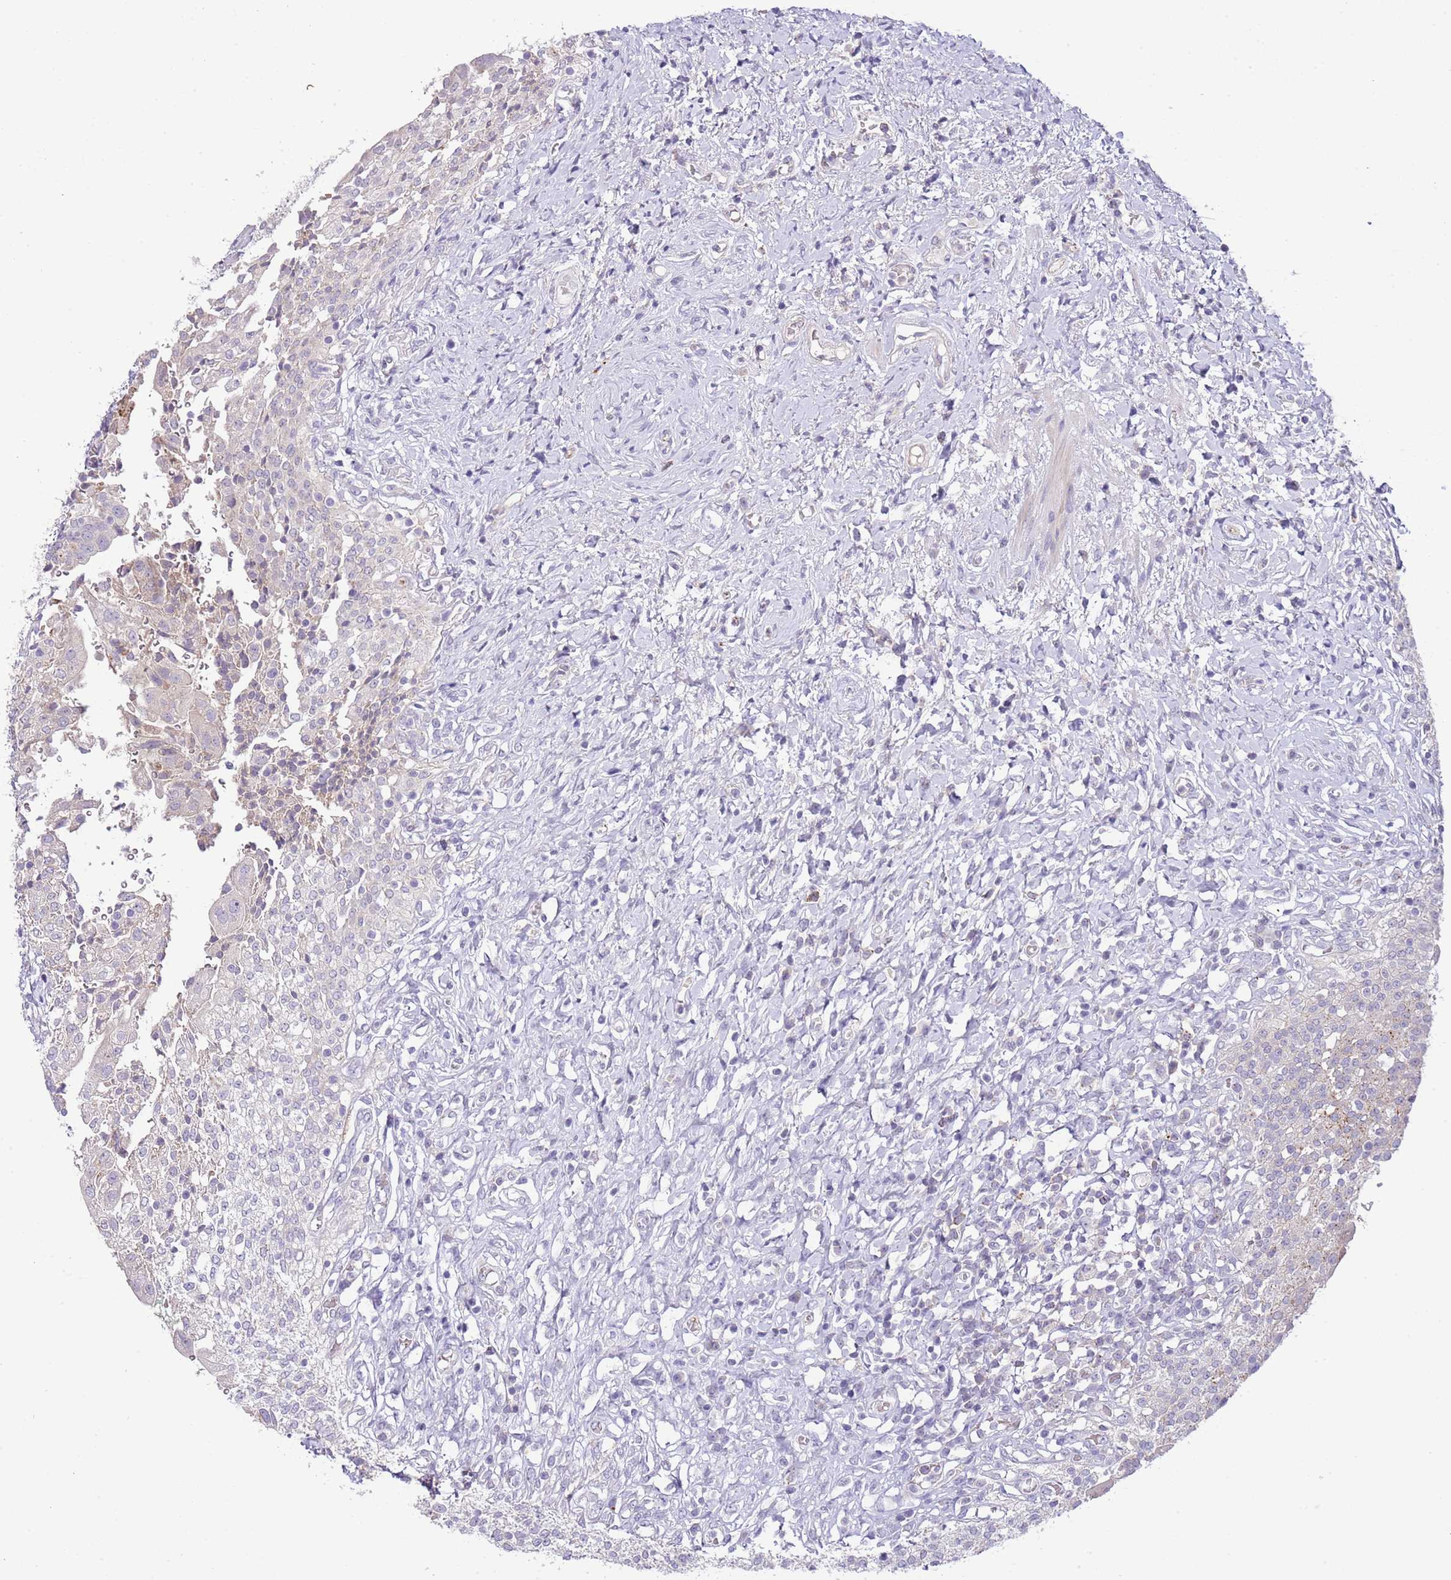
{"staining": {"intensity": "weak", "quantity": "<25%", "location": "cytoplasmic/membranous"}, "tissue": "urinary bladder", "cell_type": "Urothelial cells", "image_type": "normal", "snomed": [{"axis": "morphology", "description": "Normal tissue, NOS"}, {"axis": "morphology", "description": "Inflammation, NOS"}, {"axis": "topography", "description": "Urinary bladder"}], "caption": "This is an immunohistochemistry micrograph of unremarkable human urinary bladder. There is no positivity in urothelial cells.", "gene": "ABHD17A", "patient": {"sex": "male", "age": 64}}